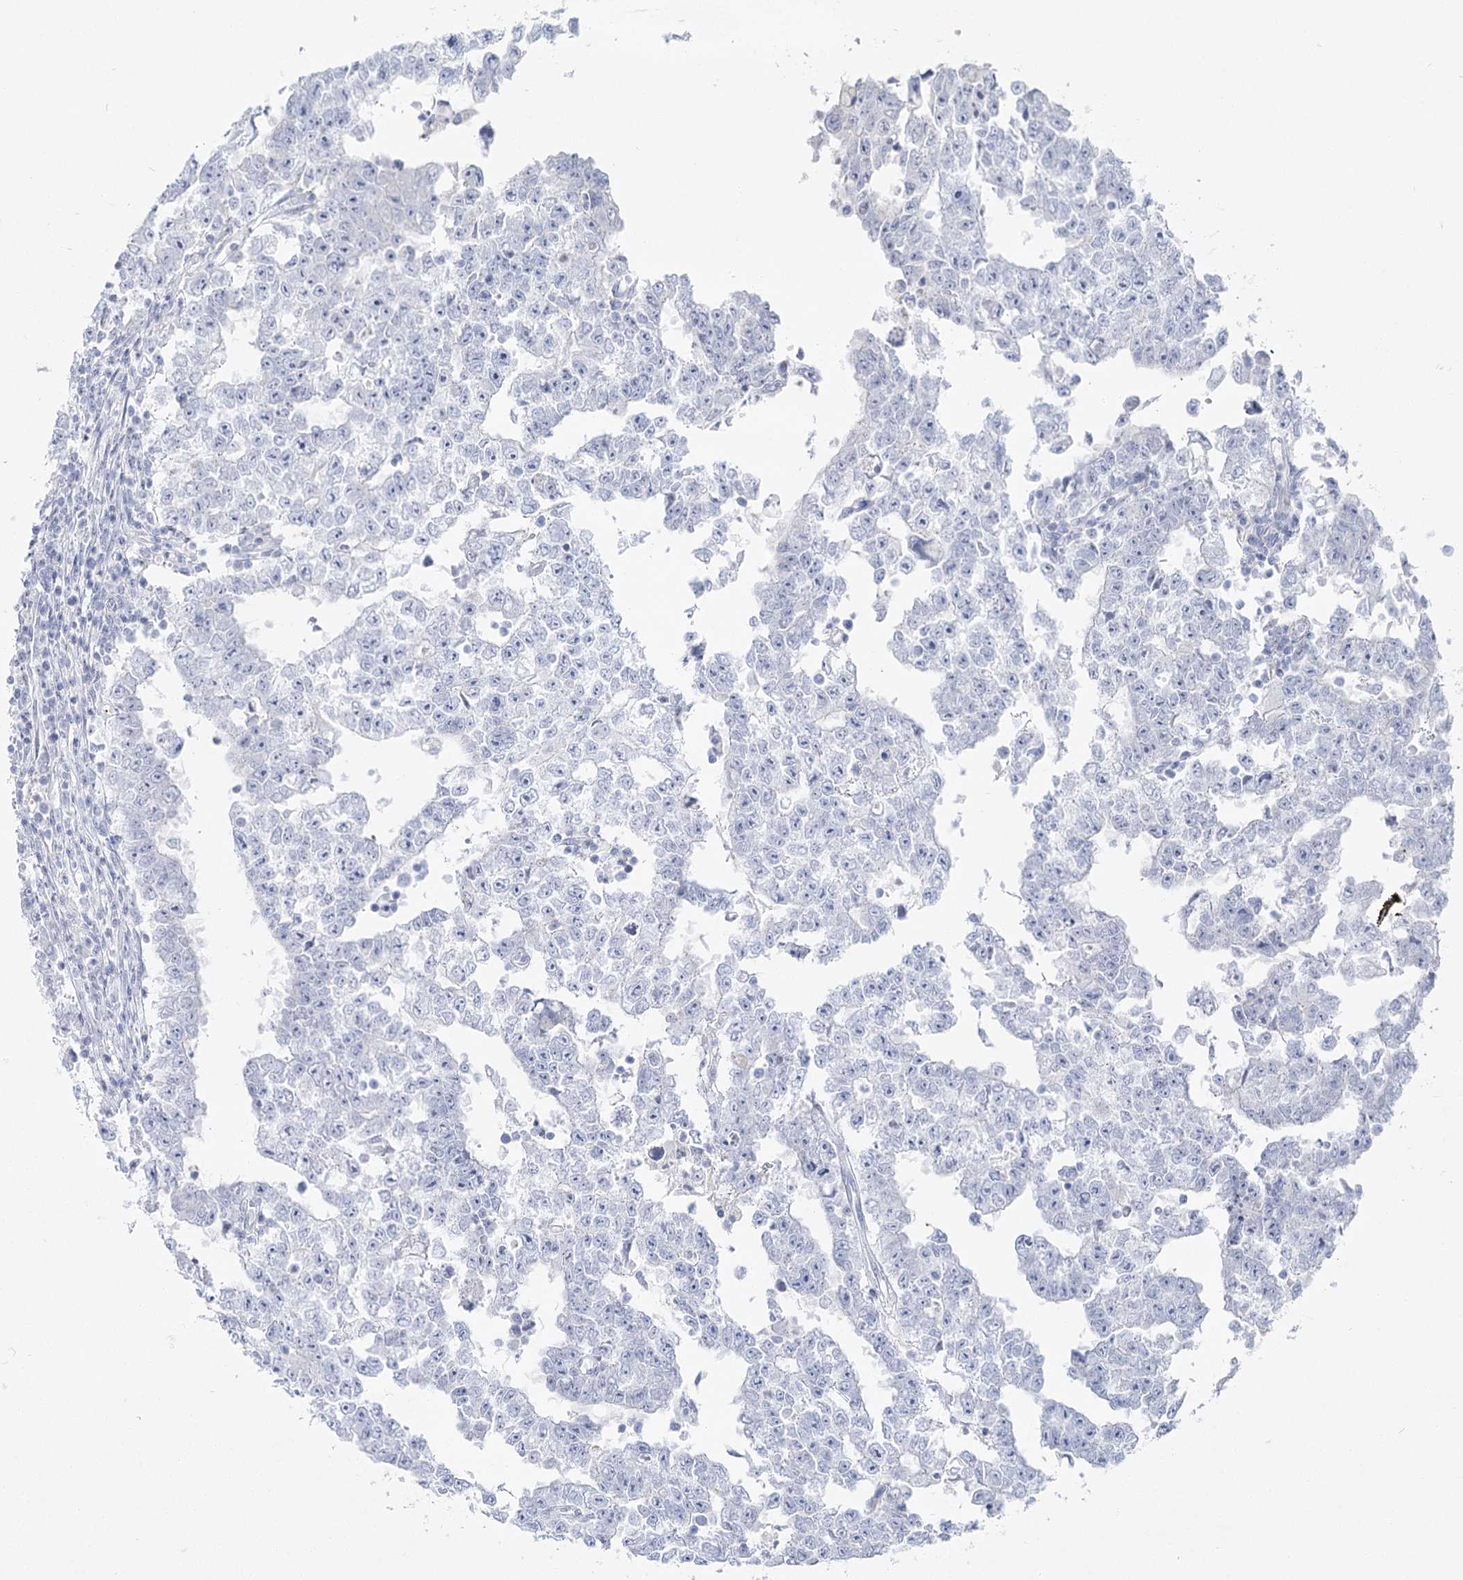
{"staining": {"intensity": "negative", "quantity": "none", "location": "none"}, "tissue": "testis cancer", "cell_type": "Tumor cells", "image_type": "cancer", "snomed": [{"axis": "morphology", "description": "Carcinoma, Embryonal, NOS"}, {"axis": "topography", "description": "Testis"}], "caption": "Immunohistochemistry (IHC) of human testis cancer reveals no staining in tumor cells.", "gene": "IFIT5", "patient": {"sex": "male", "age": 25}}